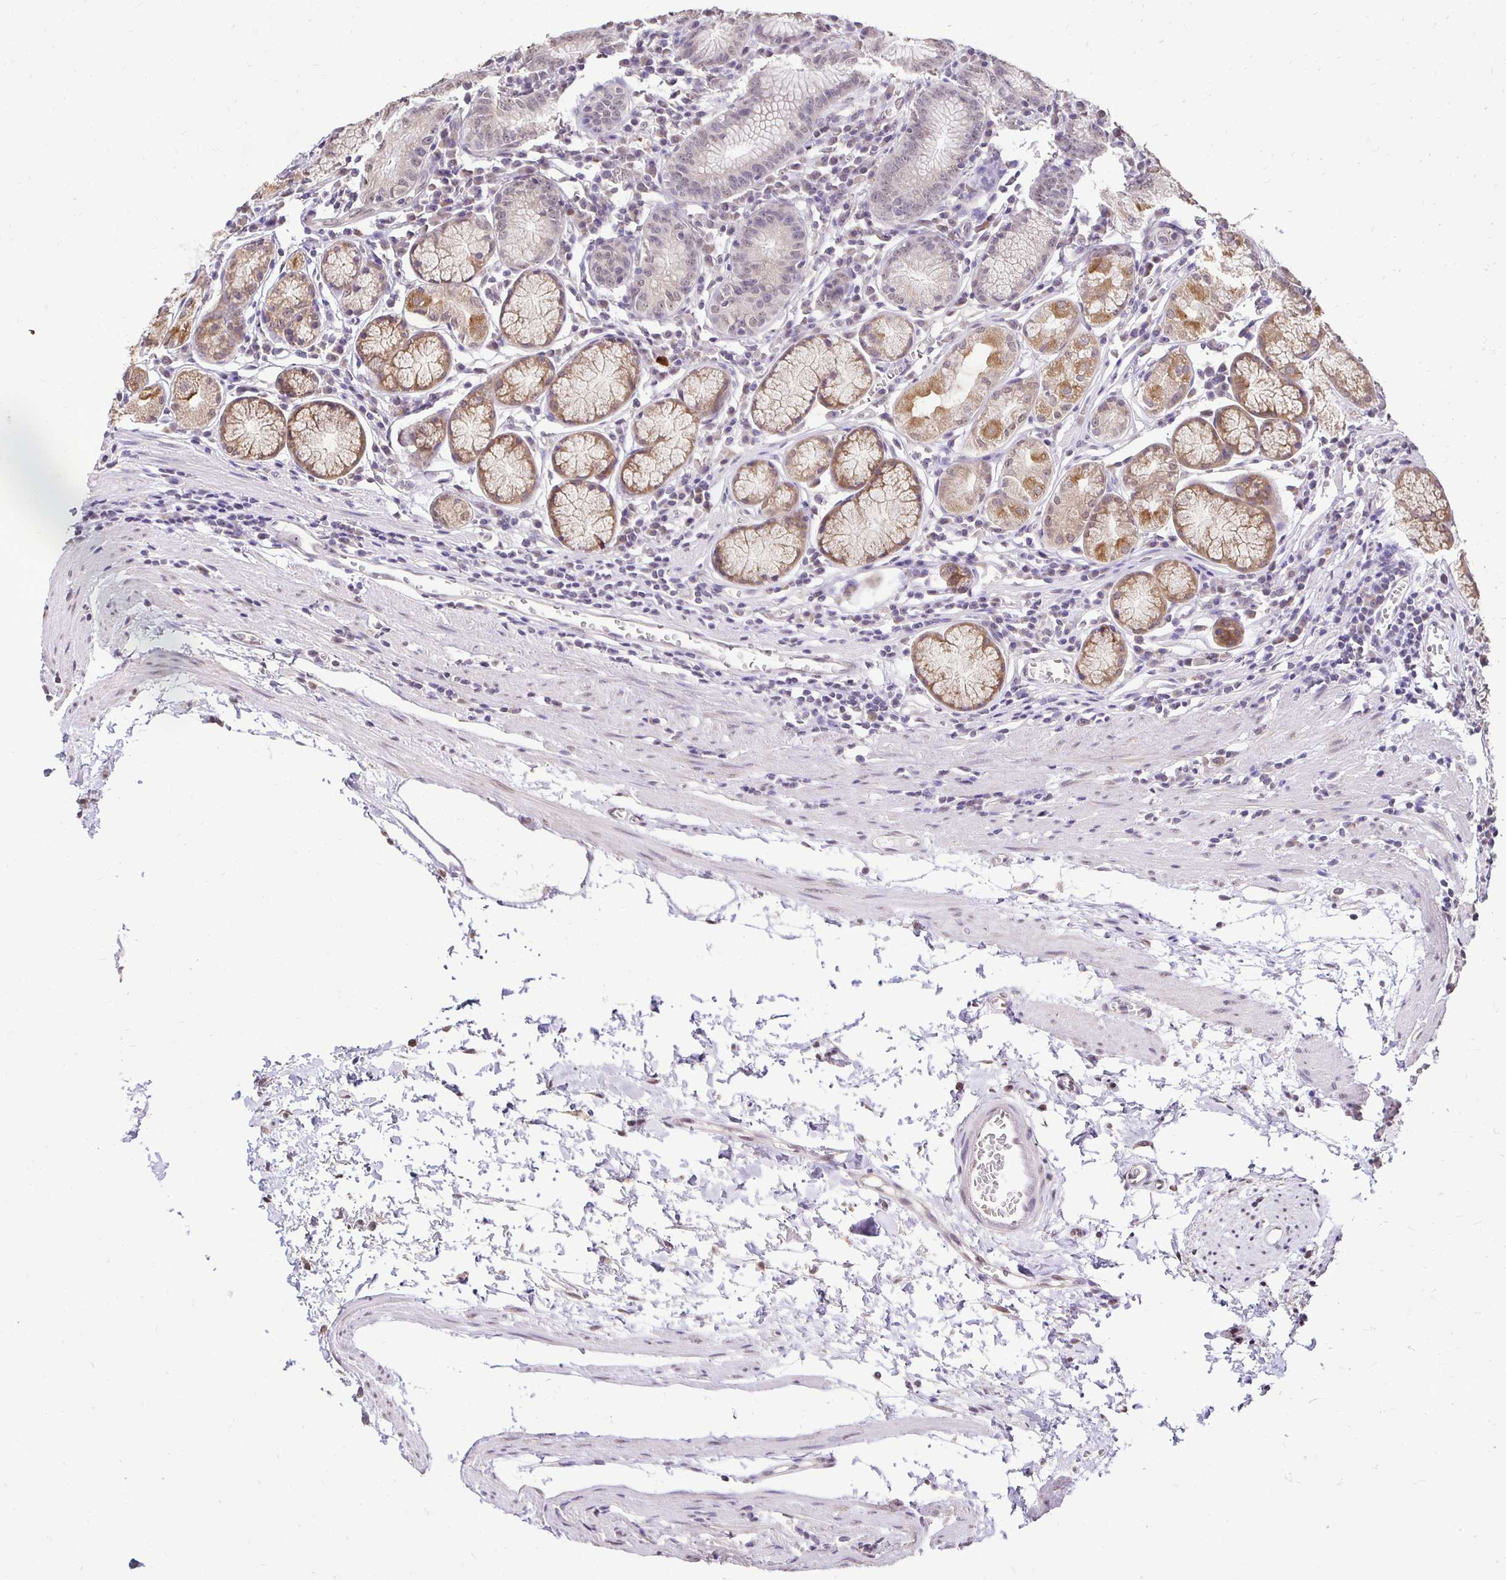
{"staining": {"intensity": "moderate", "quantity": "25%-75%", "location": "cytoplasmic/membranous"}, "tissue": "stomach", "cell_type": "Glandular cells", "image_type": "normal", "snomed": [{"axis": "morphology", "description": "Normal tissue, NOS"}, {"axis": "topography", "description": "Stomach"}], "caption": "IHC (DAB (3,3'-diaminobenzidine)) staining of benign stomach exhibits moderate cytoplasmic/membranous protein expression in about 25%-75% of glandular cells. Nuclei are stained in blue.", "gene": "RHEBL1", "patient": {"sex": "male", "age": 55}}